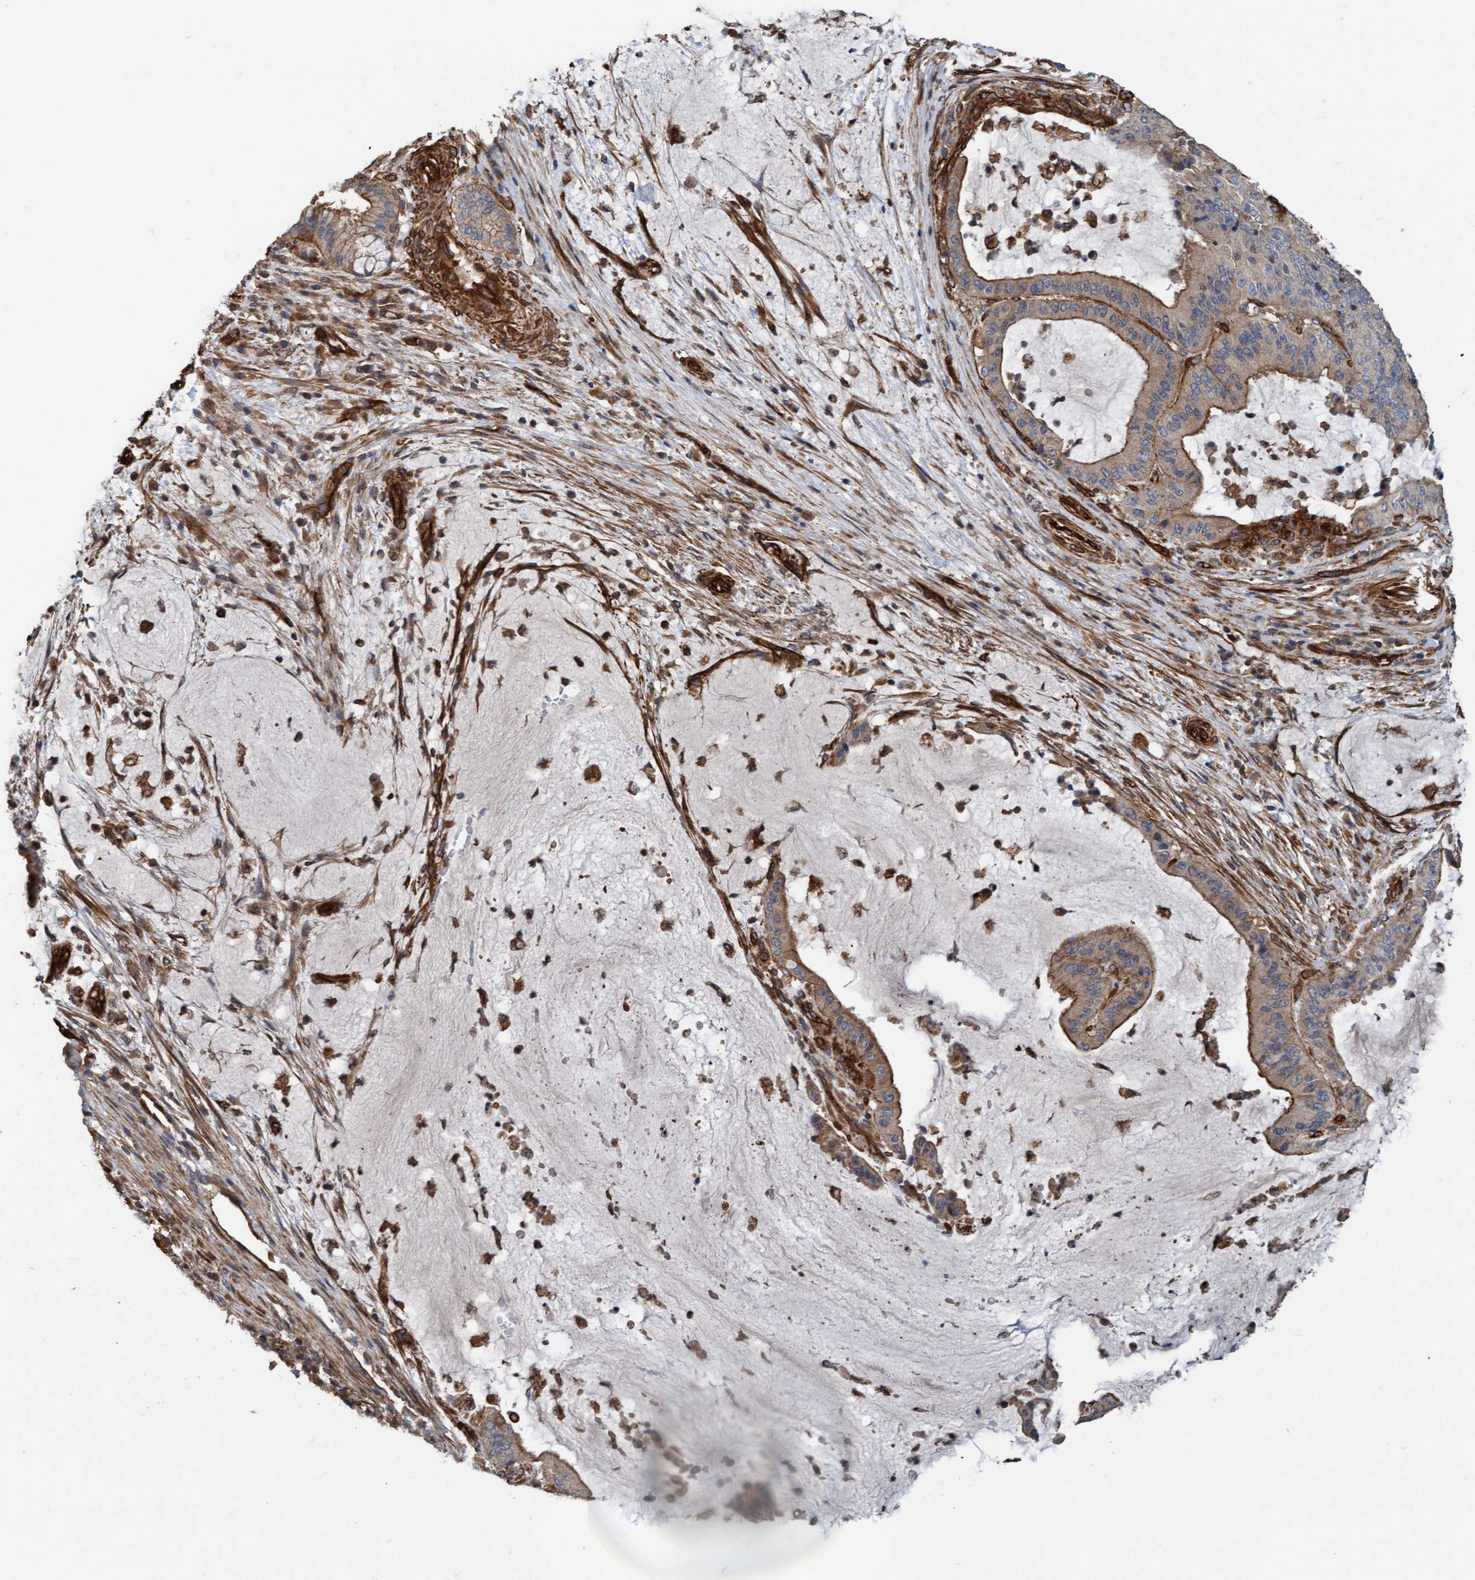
{"staining": {"intensity": "moderate", "quantity": ">75%", "location": "cytoplasmic/membranous"}, "tissue": "liver cancer", "cell_type": "Tumor cells", "image_type": "cancer", "snomed": [{"axis": "morphology", "description": "Normal tissue, NOS"}, {"axis": "morphology", "description": "Cholangiocarcinoma"}, {"axis": "topography", "description": "Liver"}, {"axis": "topography", "description": "Peripheral nerve tissue"}], "caption": "IHC micrograph of human liver cancer (cholangiocarcinoma) stained for a protein (brown), which reveals medium levels of moderate cytoplasmic/membranous positivity in approximately >75% of tumor cells.", "gene": "STXBP4", "patient": {"sex": "female", "age": 73}}